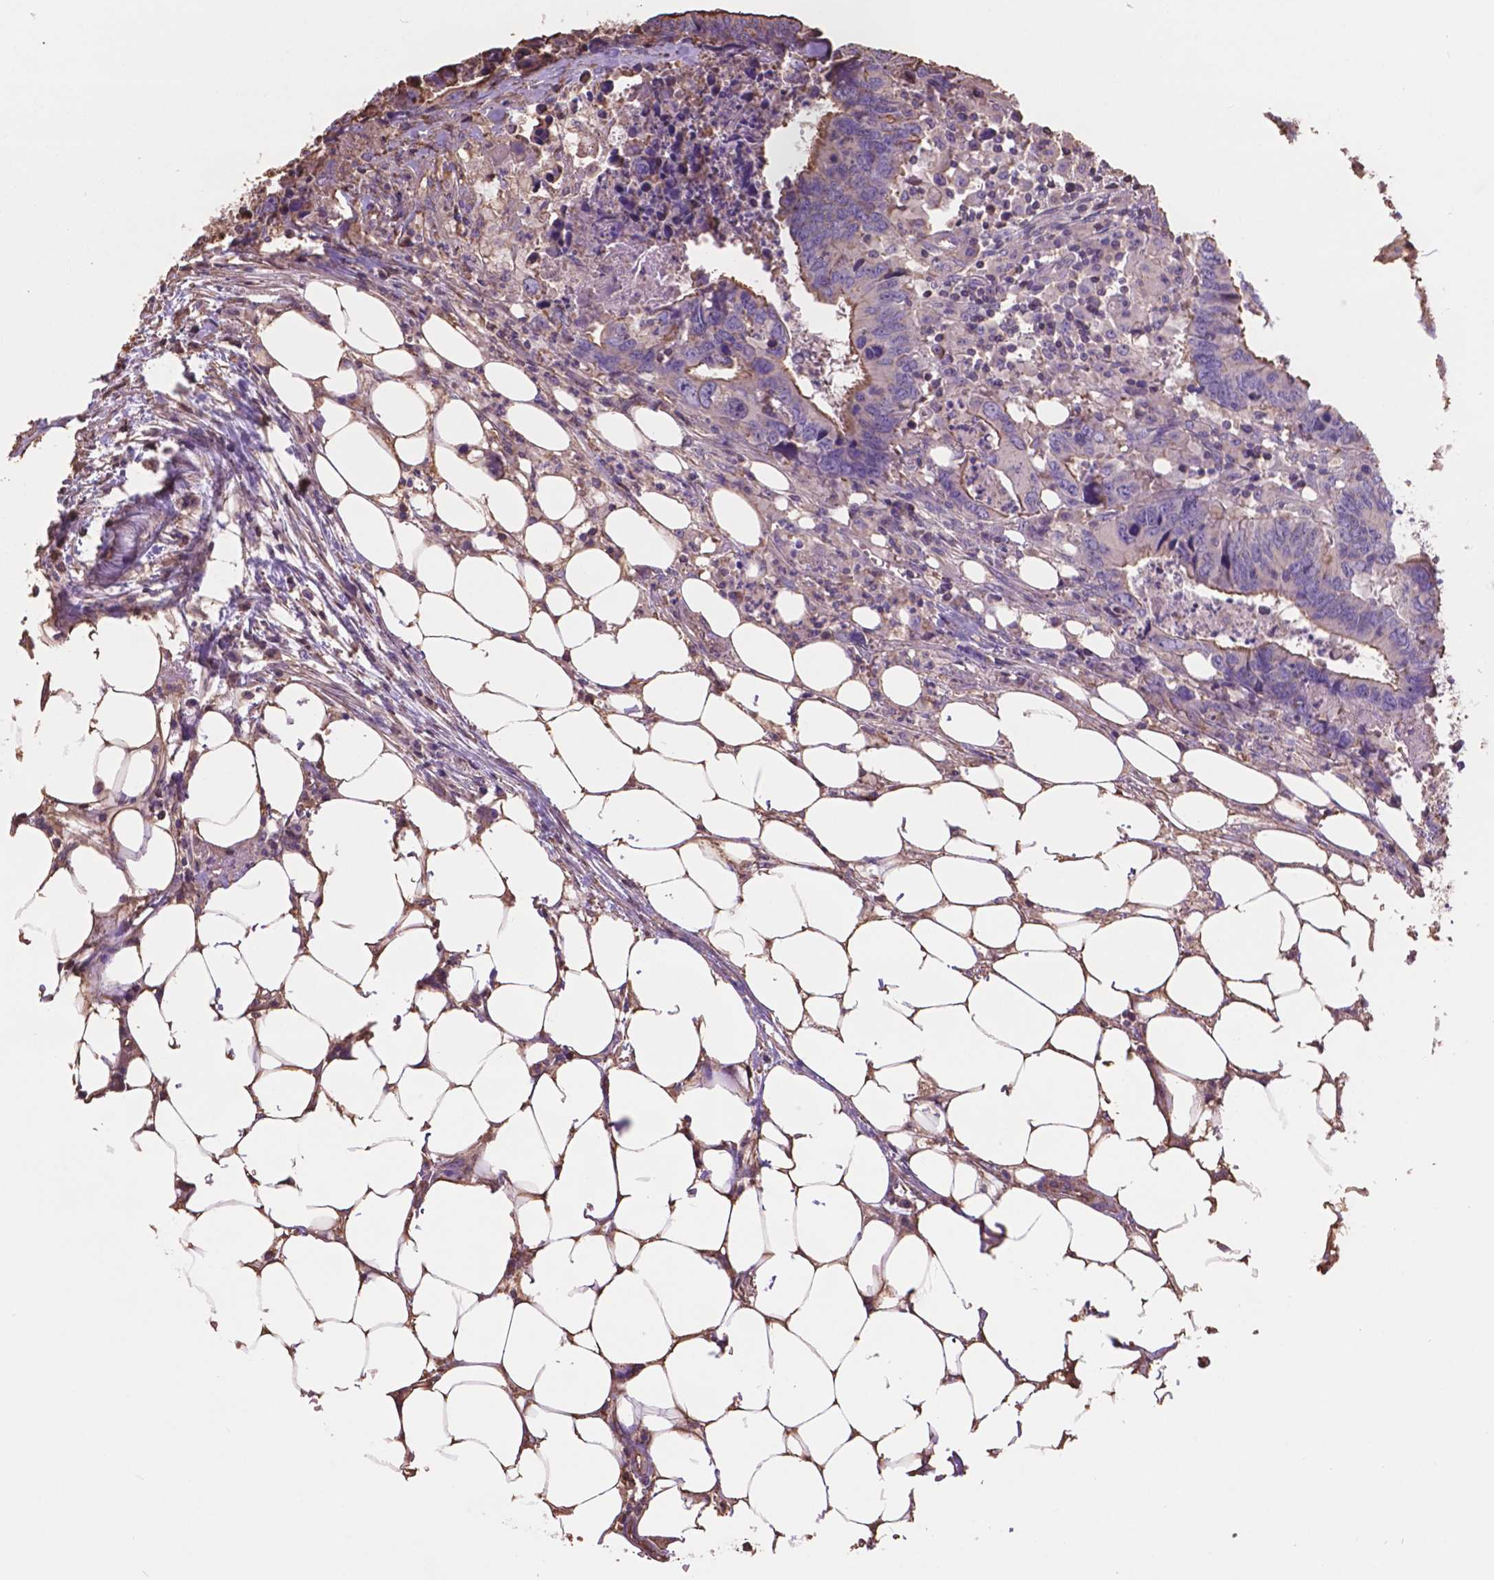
{"staining": {"intensity": "moderate", "quantity": "25%-75%", "location": "cytoplasmic/membranous"}, "tissue": "colorectal cancer", "cell_type": "Tumor cells", "image_type": "cancer", "snomed": [{"axis": "morphology", "description": "Adenocarcinoma, NOS"}, {"axis": "topography", "description": "Colon"}], "caption": "Immunohistochemical staining of human colorectal adenocarcinoma demonstrates moderate cytoplasmic/membranous protein expression in approximately 25%-75% of tumor cells.", "gene": "NIPA2", "patient": {"sex": "female", "age": 82}}